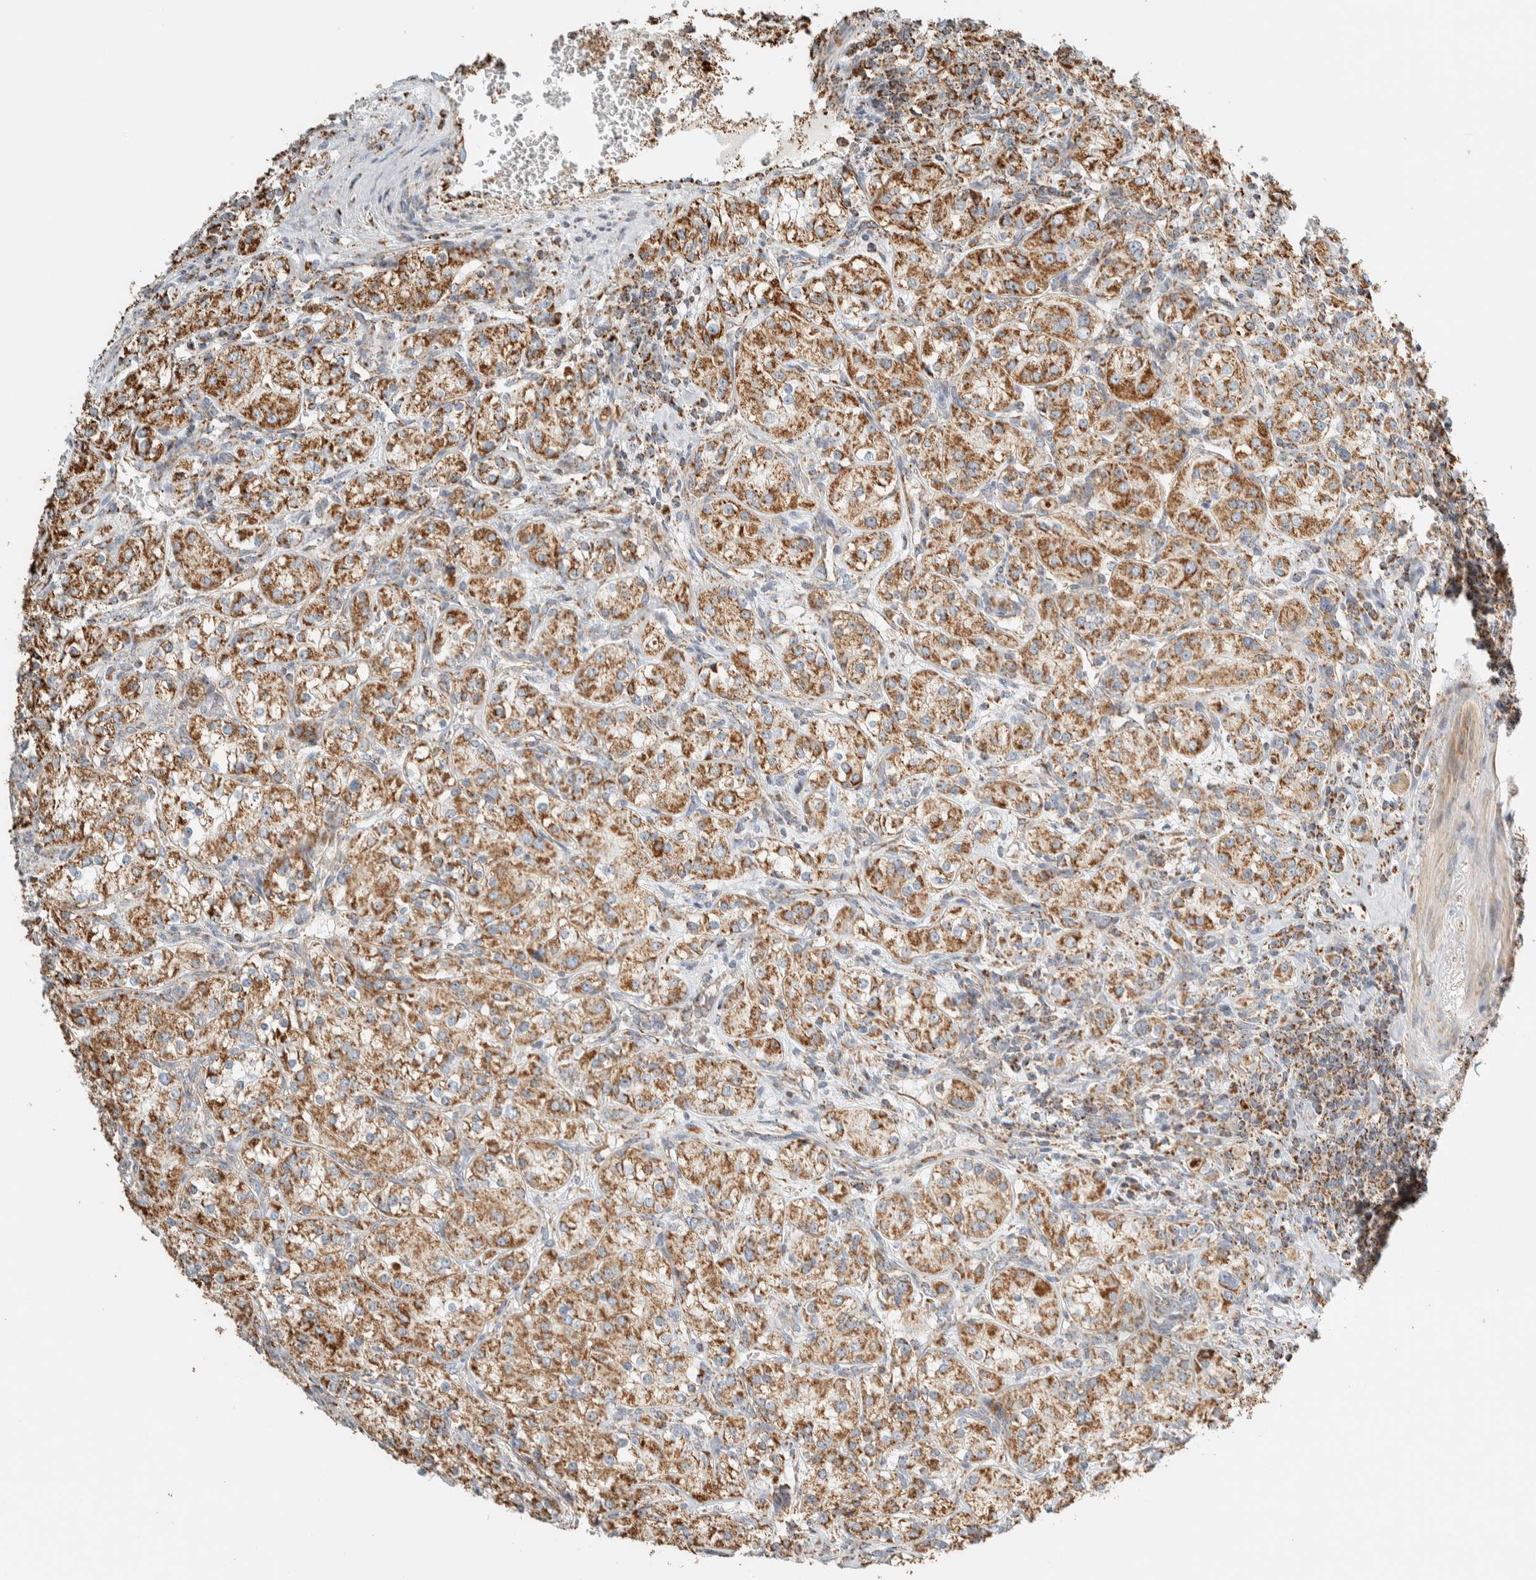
{"staining": {"intensity": "moderate", "quantity": ">75%", "location": "cytoplasmic/membranous"}, "tissue": "renal cancer", "cell_type": "Tumor cells", "image_type": "cancer", "snomed": [{"axis": "morphology", "description": "Adenocarcinoma, NOS"}, {"axis": "topography", "description": "Kidney"}], "caption": "Adenocarcinoma (renal) was stained to show a protein in brown. There is medium levels of moderate cytoplasmic/membranous expression in about >75% of tumor cells.", "gene": "ZNF454", "patient": {"sex": "male", "age": 77}}